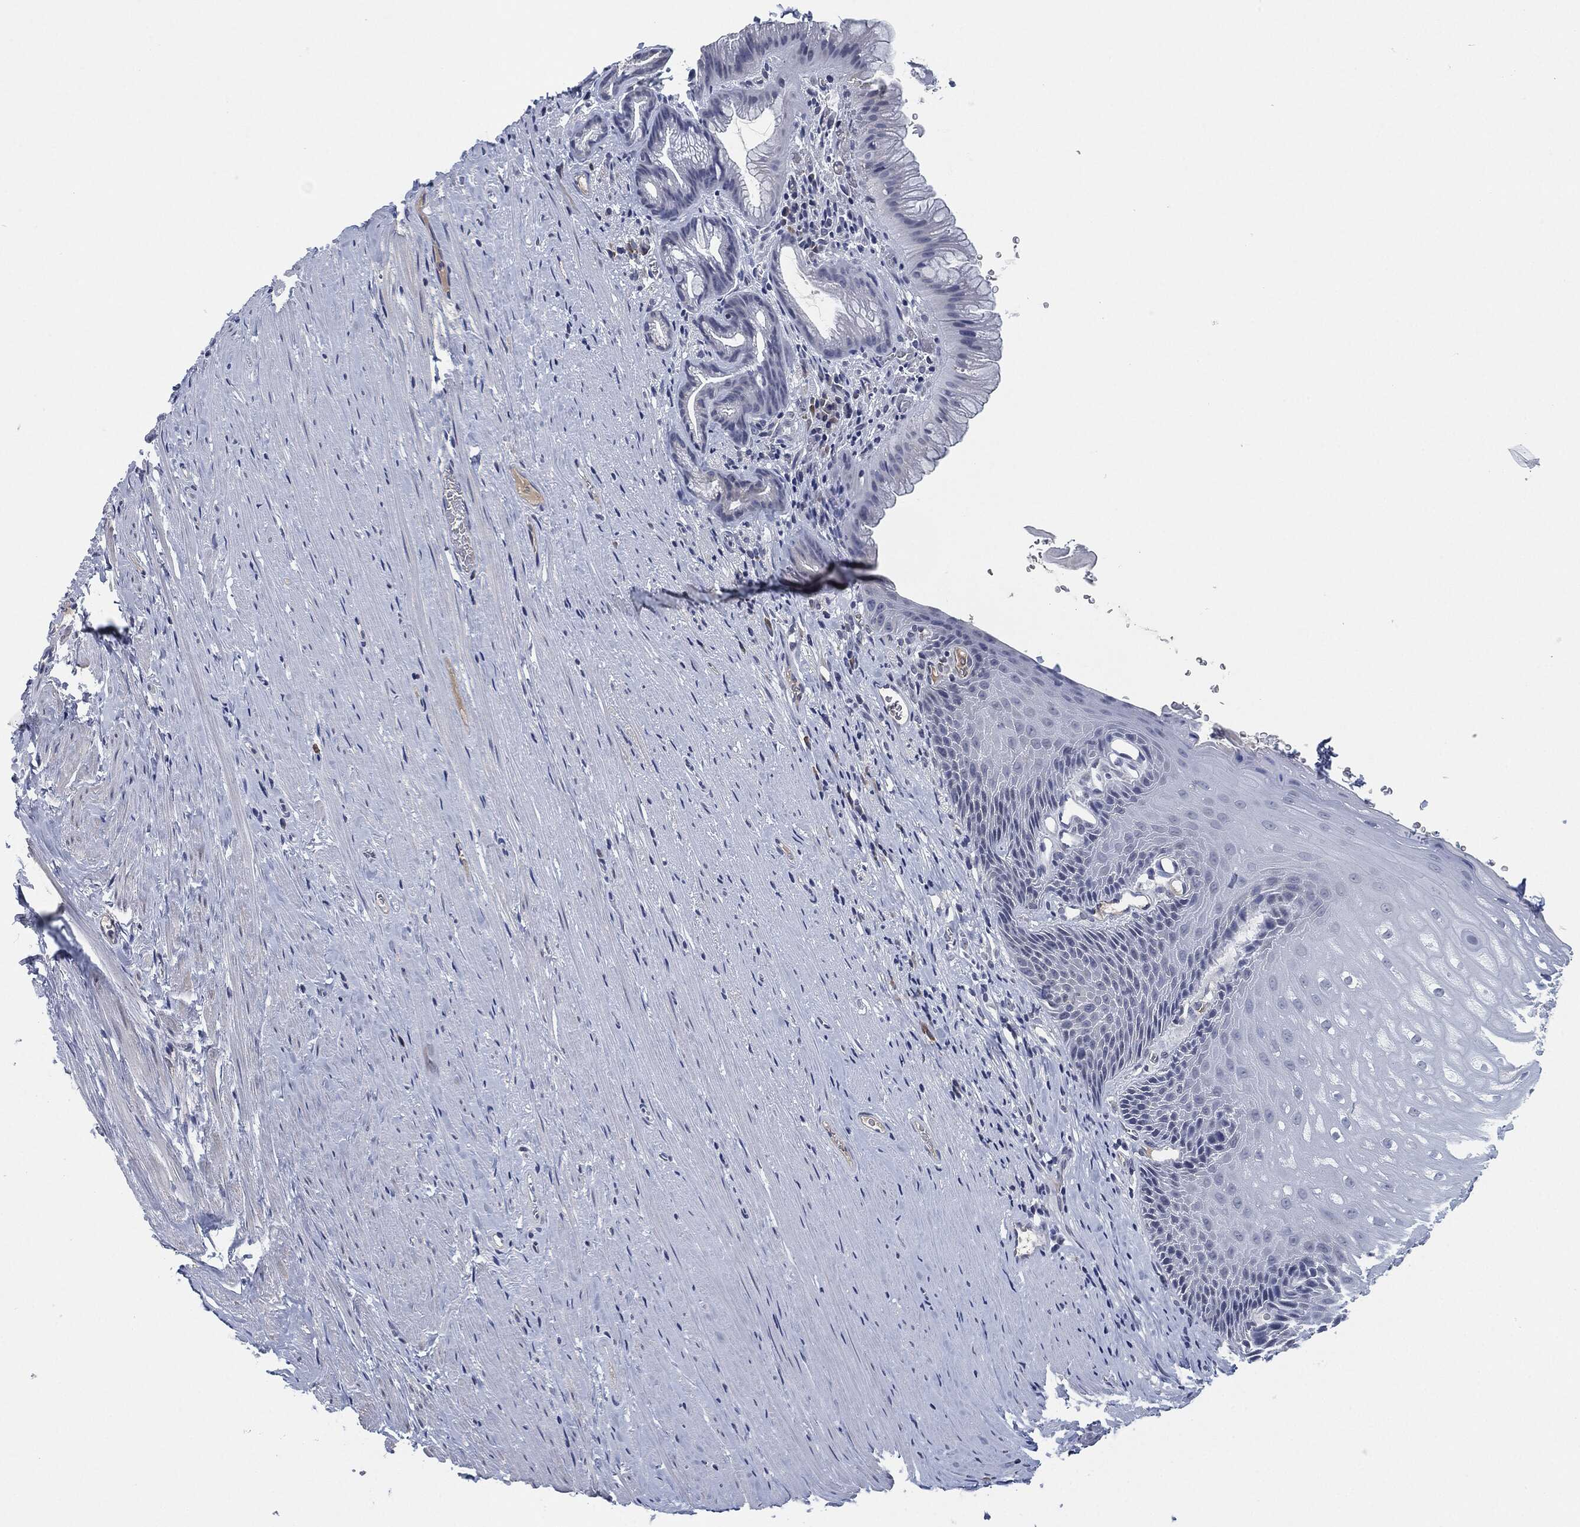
{"staining": {"intensity": "negative", "quantity": "none", "location": "none"}, "tissue": "esophagus", "cell_type": "Squamous epithelial cells", "image_type": "normal", "snomed": [{"axis": "morphology", "description": "Normal tissue, NOS"}, {"axis": "topography", "description": "Esophagus"}], "caption": "This is an IHC photomicrograph of benign human esophagus. There is no expression in squamous epithelial cells.", "gene": "IL2RG", "patient": {"sex": "male", "age": 64}}